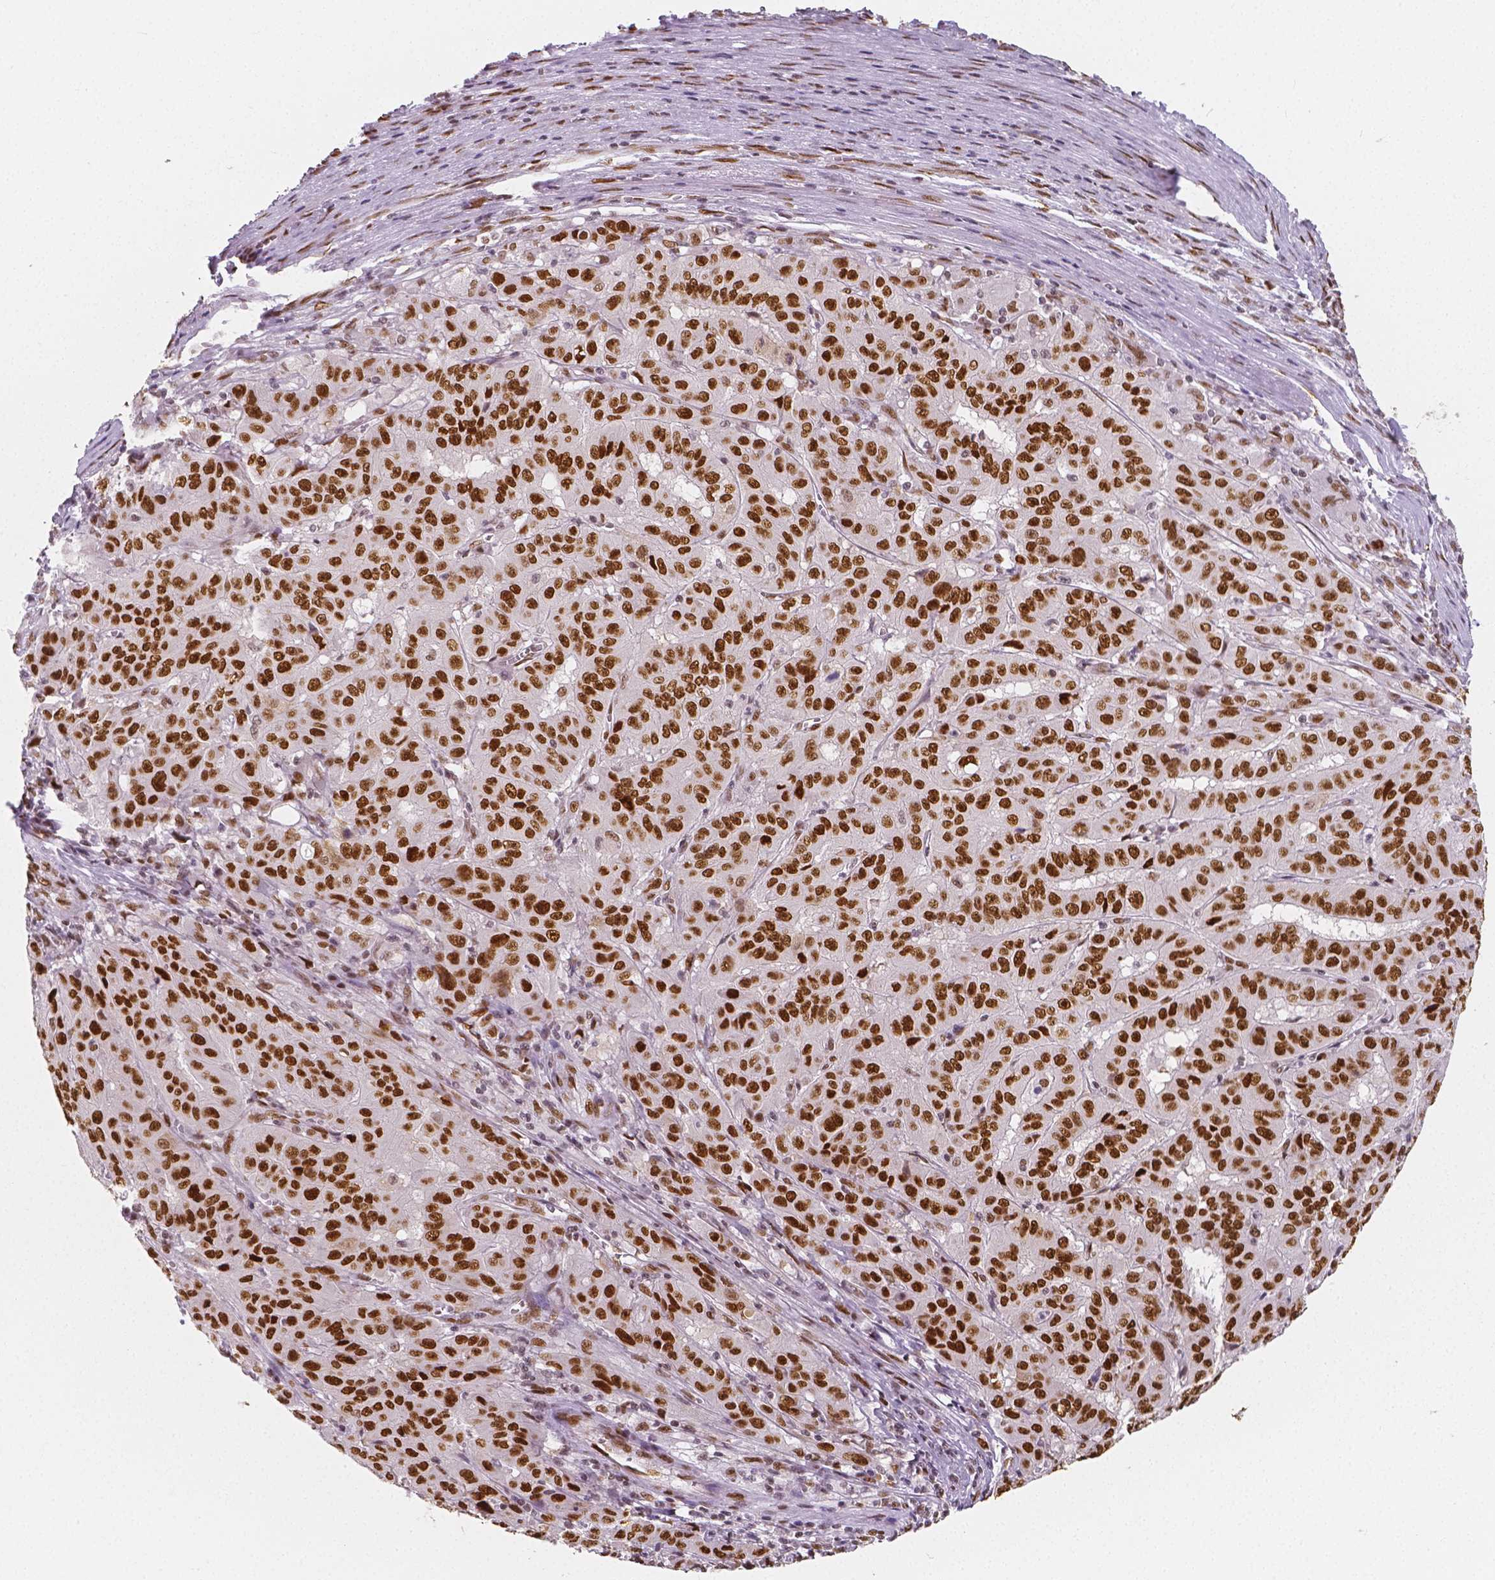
{"staining": {"intensity": "strong", "quantity": ">75%", "location": "nuclear"}, "tissue": "pancreatic cancer", "cell_type": "Tumor cells", "image_type": "cancer", "snomed": [{"axis": "morphology", "description": "Adenocarcinoma, NOS"}, {"axis": "topography", "description": "Pancreas"}], "caption": "Strong nuclear staining is seen in about >75% of tumor cells in pancreatic cancer.", "gene": "NUCKS1", "patient": {"sex": "male", "age": 63}}